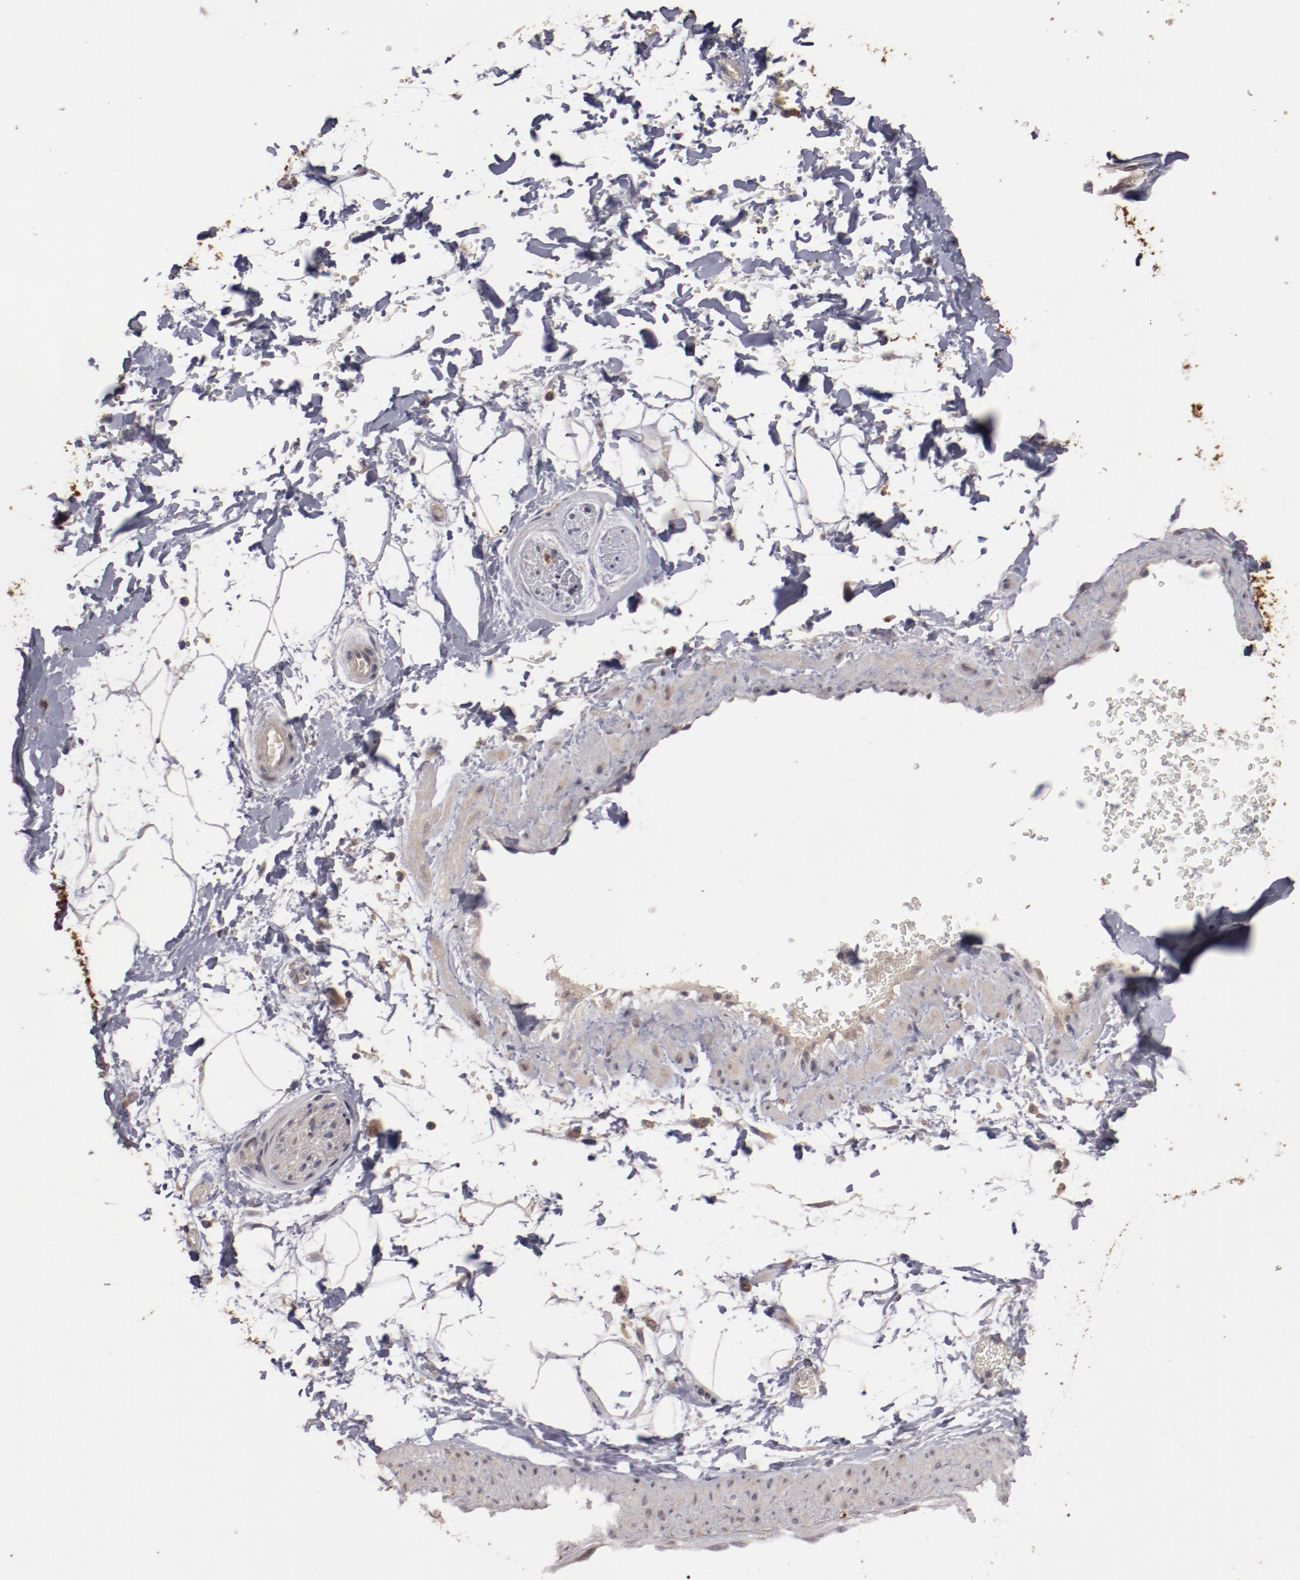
{"staining": {"intensity": "negative", "quantity": "none", "location": "none"}, "tissue": "adipose tissue", "cell_type": "Adipocytes", "image_type": "normal", "snomed": [{"axis": "morphology", "description": "Normal tissue, NOS"}, {"axis": "topography", "description": "Soft tissue"}], "caption": "Adipocytes are negative for protein expression in unremarkable human adipose tissue.", "gene": "LRRC75B", "patient": {"sex": "male", "age": 72}}